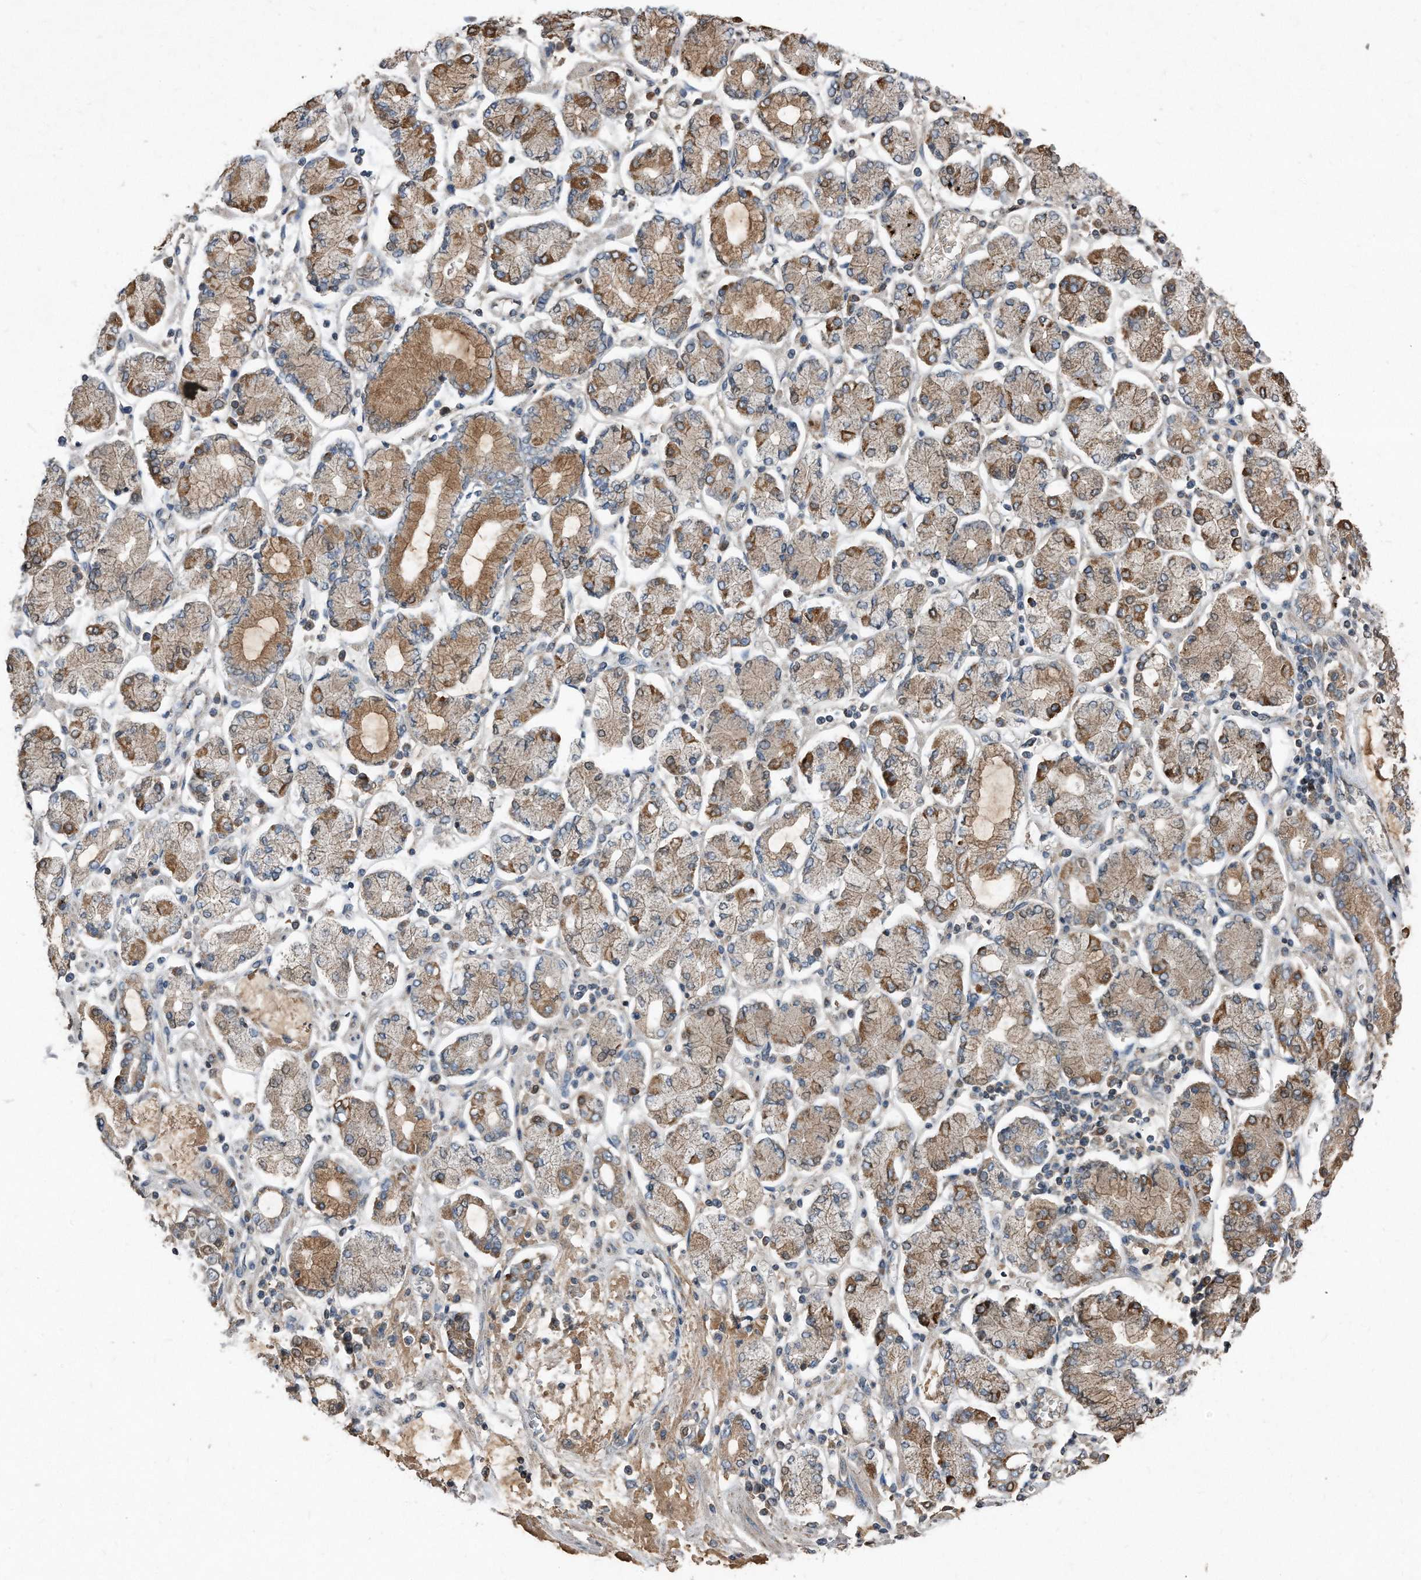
{"staining": {"intensity": "moderate", "quantity": "25%-75%", "location": "cytoplasmic/membranous"}, "tissue": "stomach cancer", "cell_type": "Tumor cells", "image_type": "cancer", "snomed": [{"axis": "morphology", "description": "Adenocarcinoma, NOS"}, {"axis": "topography", "description": "Stomach"}], "caption": "Brown immunohistochemical staining in stomach adenocarcinoma displays moderate cytoplasmic/membranous staining in about 25%-75% of tumor cells.", "gene": "SDHA", "patient": {"sex": "male", "age": 76}}